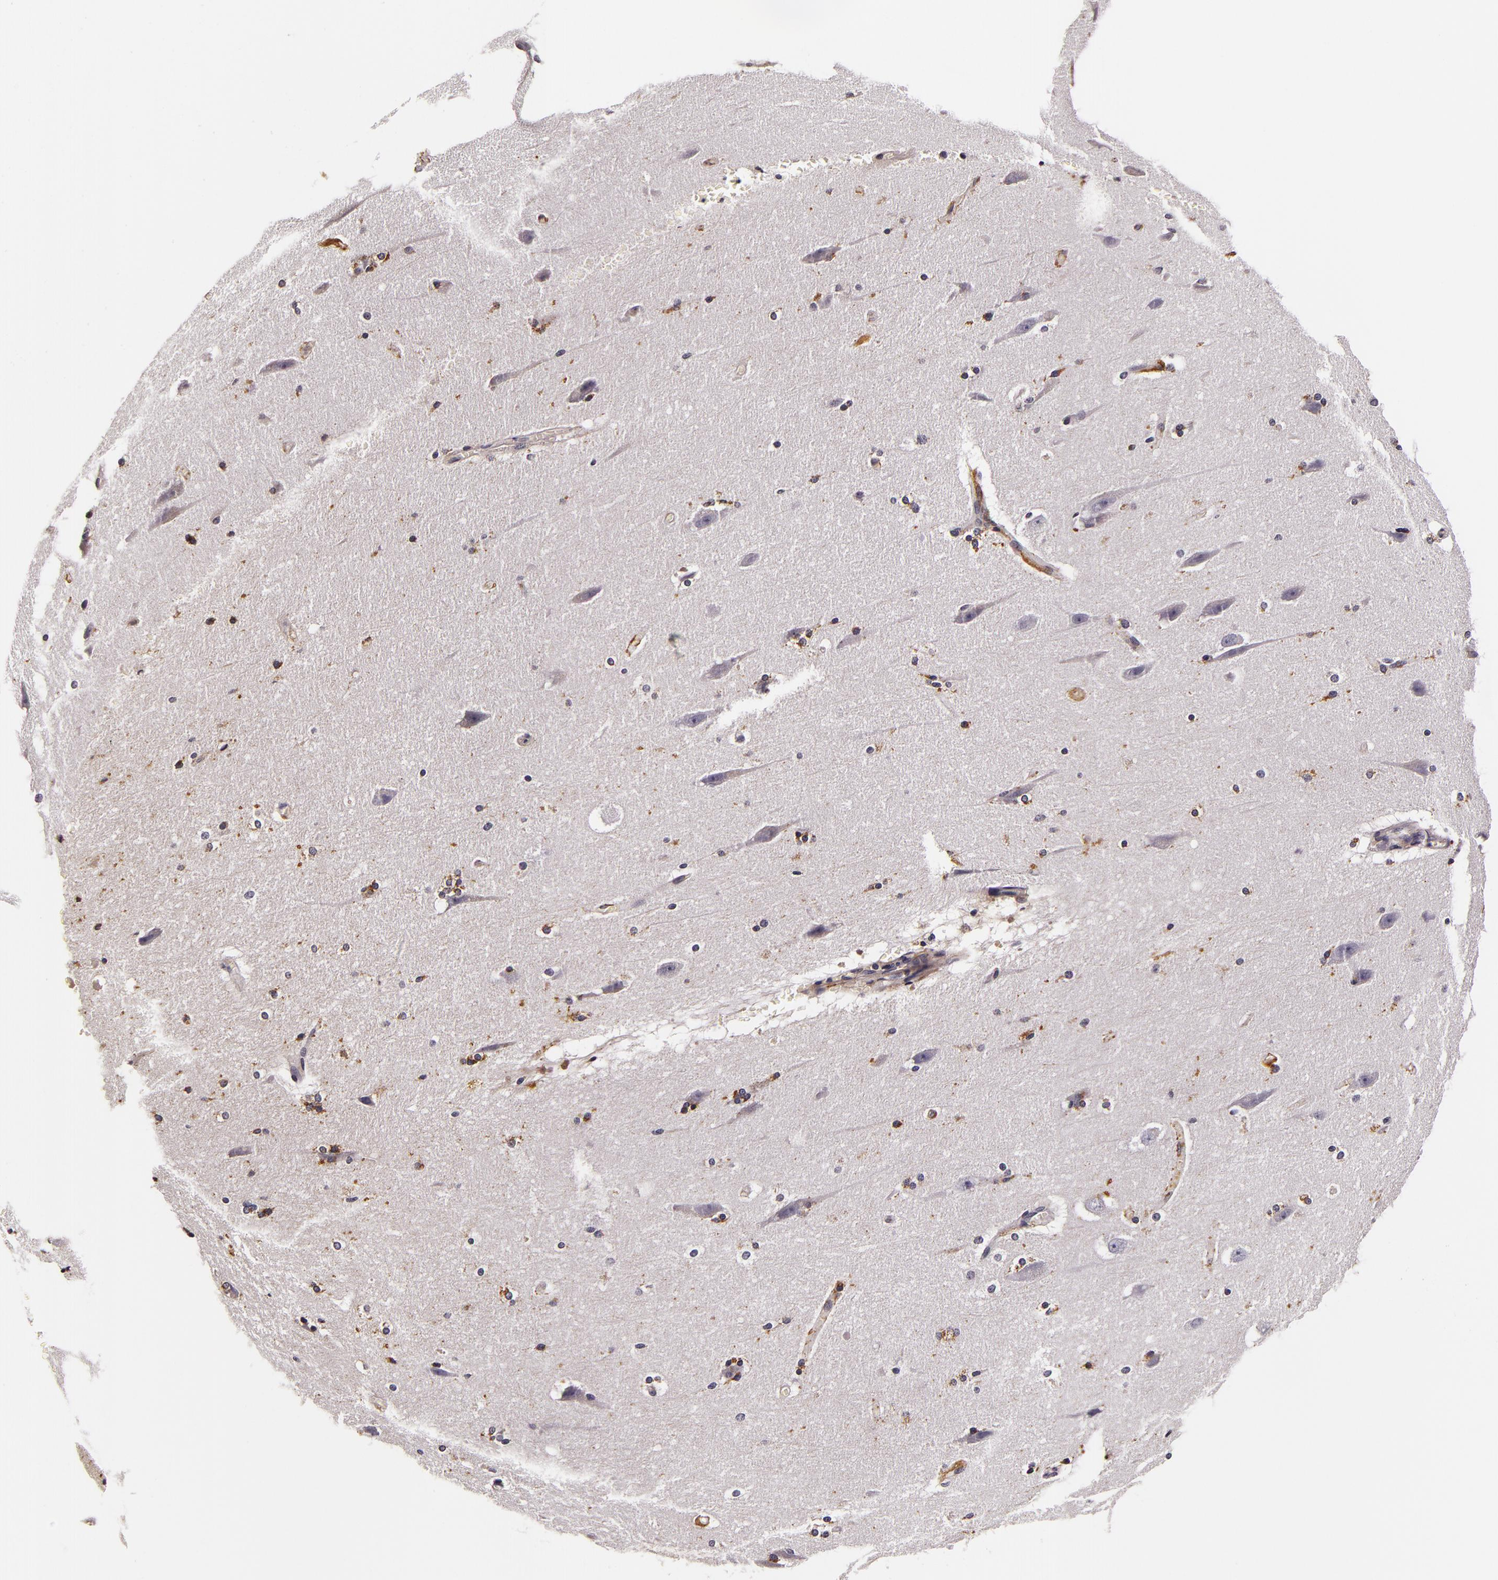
{"staining": {"intensity": "weak", "quantity": "25%-75%", "location": "cytoplasmic/membranous"}, "tissue": "cerebral cortex", "cell_type": "Endothelial cells", "image_type": "normal", "snomed": [{"axis": "morphology", "description": "Normal tissue, NOS"}, {"axis": "topography", "description": "Cerebral cortex"}, {"axis": "topography", "description": "Hippocampus"}], "caption": "There is low levels of weak cytoplasmic/membranous positivity in endothelial cells of benign cerebral cortex, as demonstrated by immunohistochemical staining (brown color).", "gene": "LGALS3BP", "patient": {"sex": "female", "age": 19}}